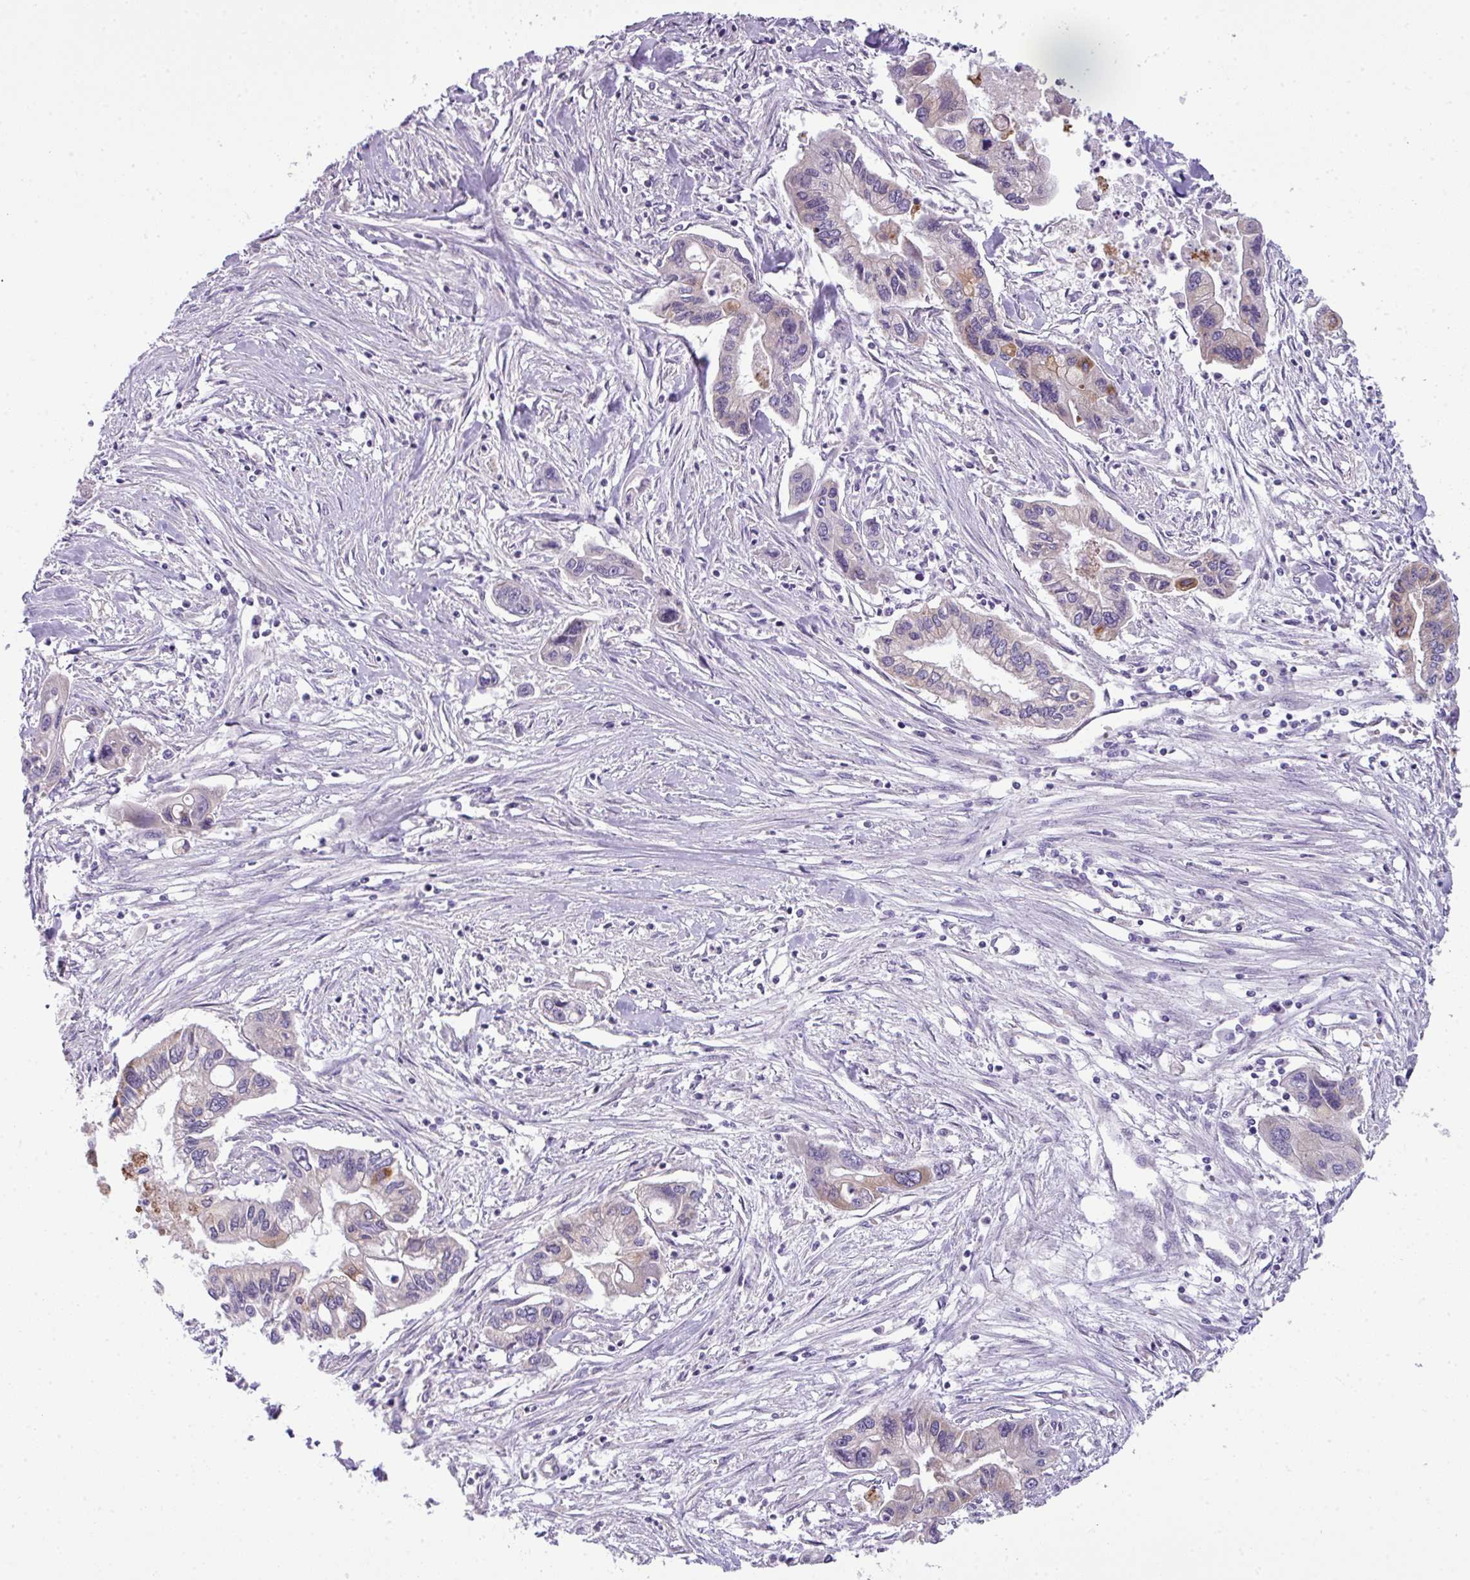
{"staining": {"intensity": "moderate", "quantity": "<25%", "location": "cytoplasmic/membranous"}, "tissue": "pancreatic cancer", "cell_type": "Tumor cells", "image_type": "cancer", "snomed": [{"axis": "morphology", "description": "Adenocarcinoma, NOS"}, {"axis": "topography", "description": "Pancreas"}], "caption": "Pancreatic cancer was stained to show a protein in brown. There is low levels of moderate cytoplasmic/membranous expression in about <25% of tumor cells. The staining was performed using DAB to visualize the protein expression in brown, while the nuclei were stained in blue with hematoxylin (Magnification: 20x).", "gene": "PIK3R5", "patient": {"sex": "male", "age": 62}}